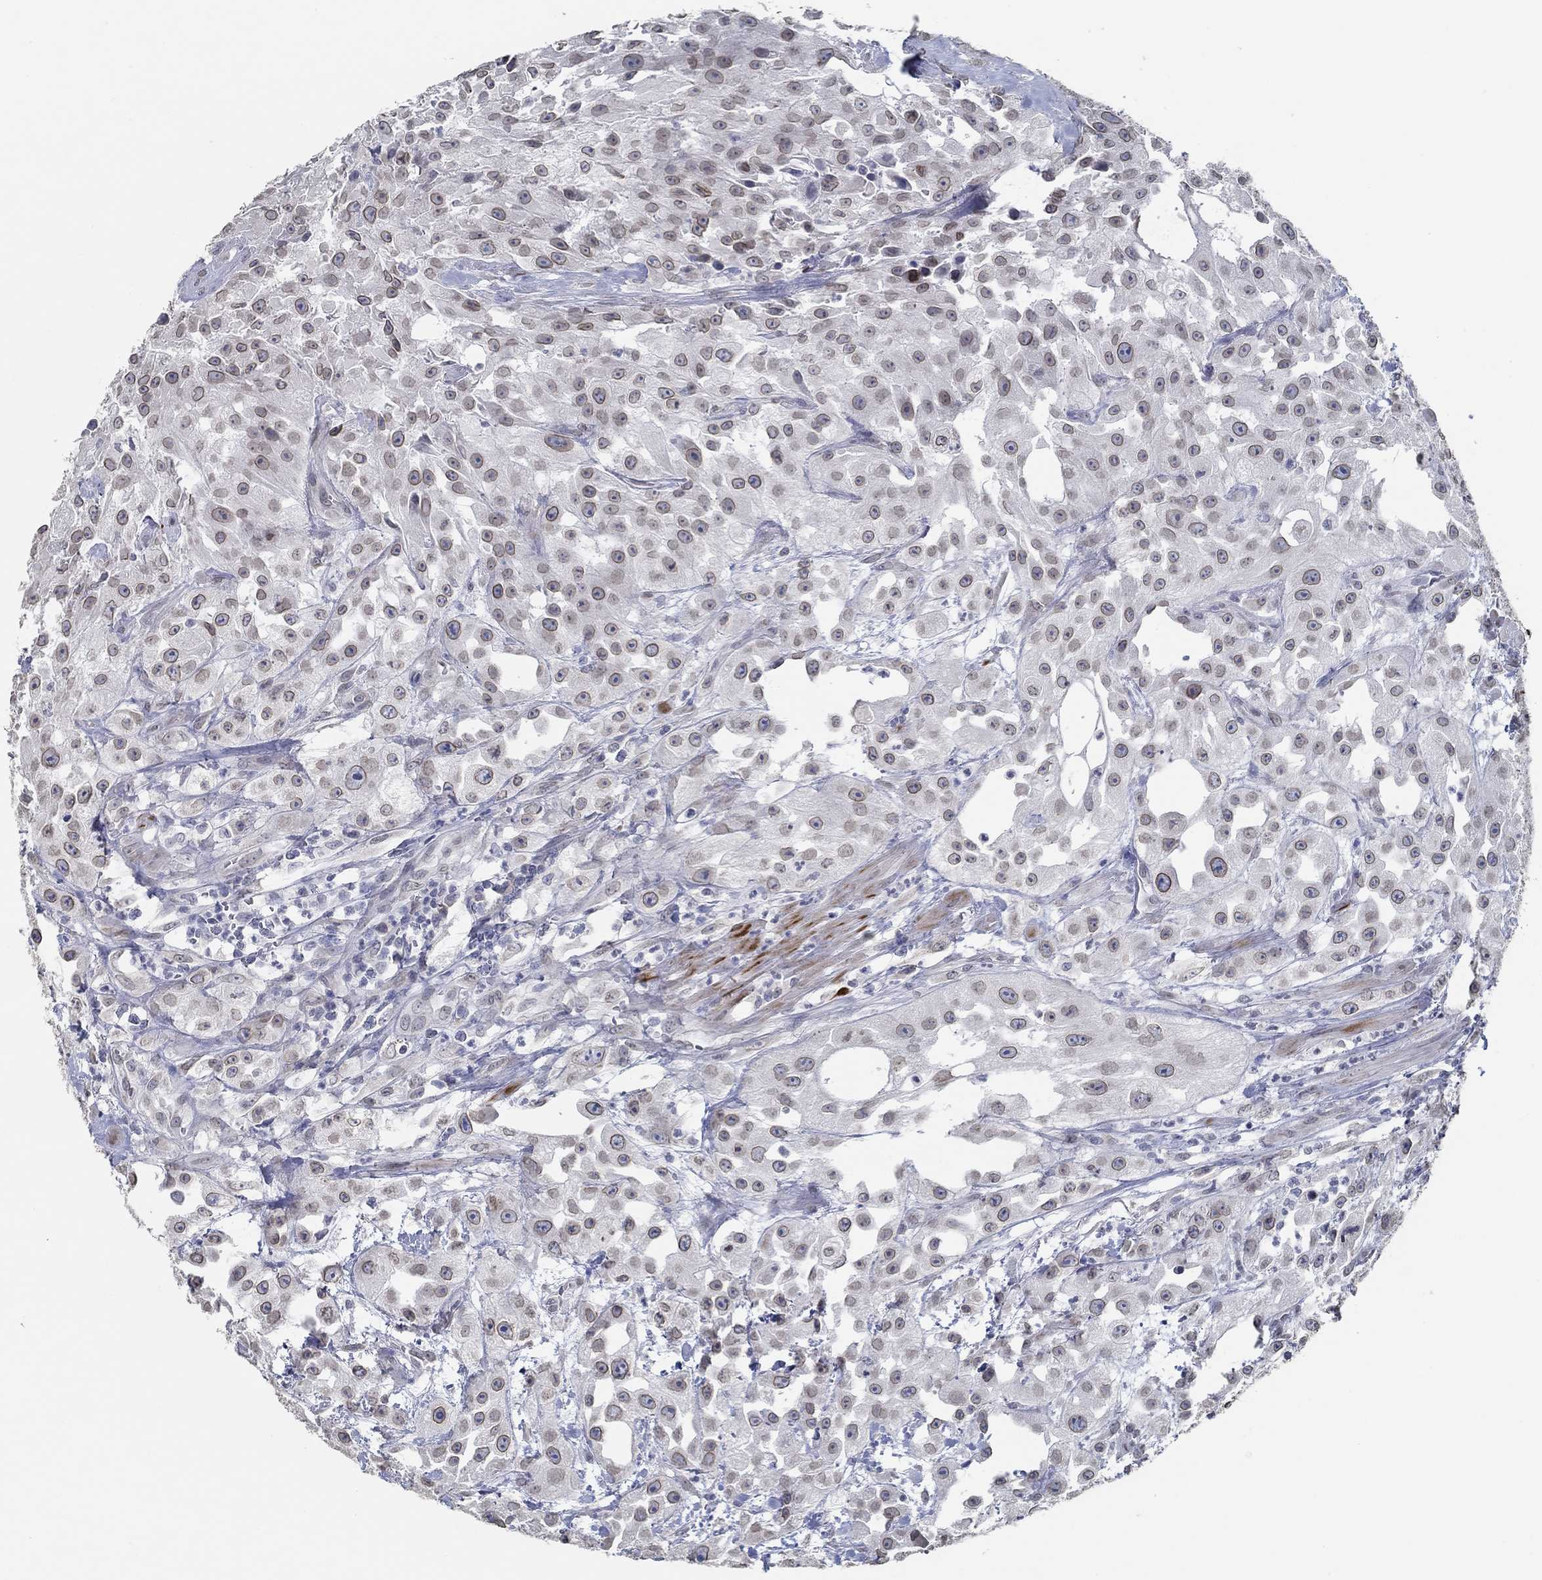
{"staining": {"intensity": "moderate", "quantity": "<25%", "location": "cytoplasmic/membranous"}, "tissue": "urothelial cancer", "cell_type": "Tumor cells", "image_type": "cancer", "snomed": [{"axis": "morphology", "description": "Urothelial carcinoma, High grade"}, {"axis": "topography", "description": "Urinary bladder"}], "caption": "Immunohistochemistry photomicrograph of human high-grade urothelial carcinoma stained for a protein (brown), which displays low levels of moderate cytoplasmic/membranous positivity in about <25% of tumor cells.", "gene": "NUP155", "patient": {"sex": "male", "age": 79}}